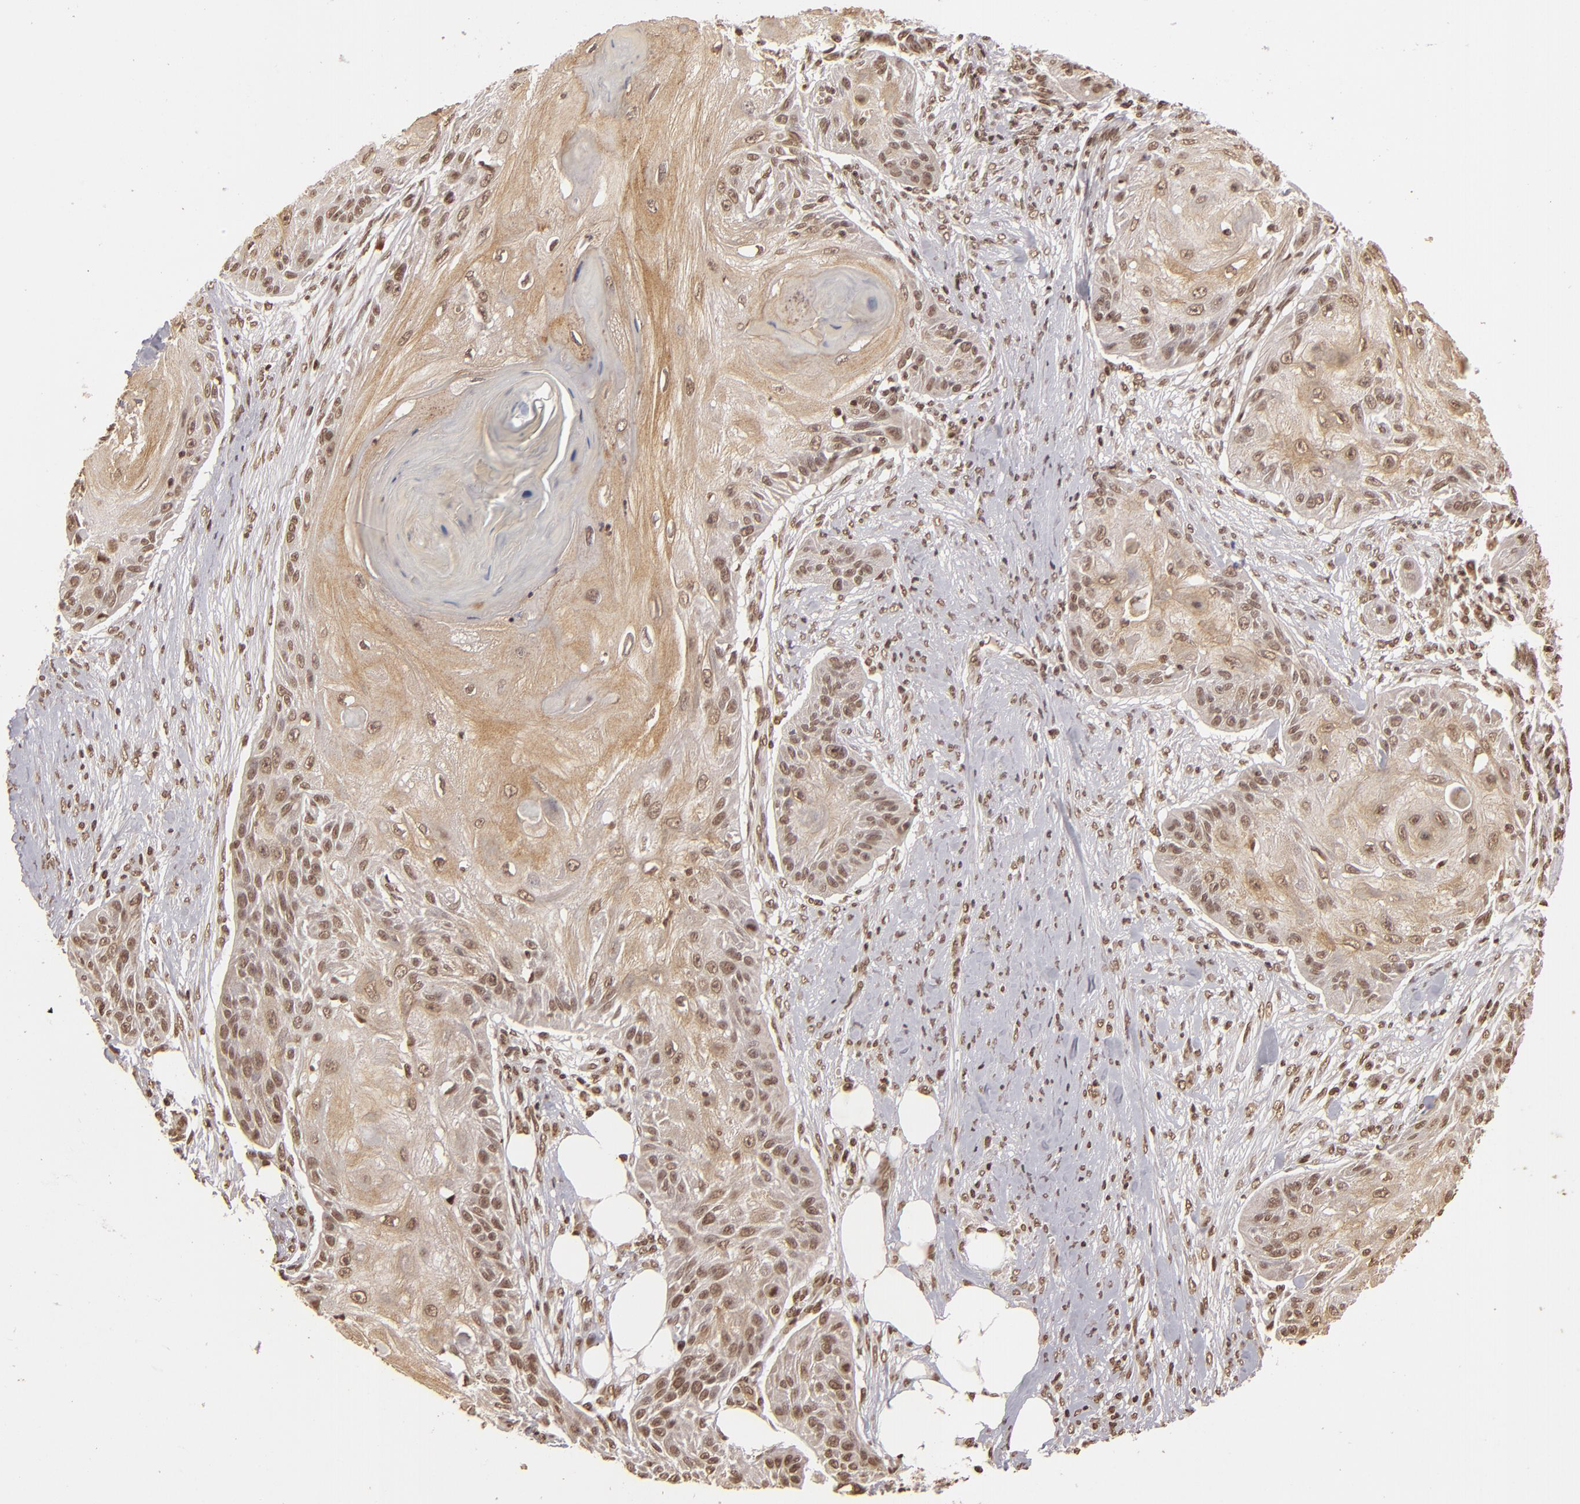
{"staining": {"intensity": "moderate", "quantity": "25%-75%", "location": "nuclear"}, "tissue": "skin cancer", "cell_type": "Tumor cells", "image_type": "cancer", "snomed": [{"axis": "morphology", "description": "Squamous cell carcinoma, NOS"}, {"axis": "topography", "description": "Skin"}], "caption": "This is a photomicrograph of IHC staining of skin cancer (squamous cell carcinoma), which shows moderate staining in the nuclear of tumor cells.", "gene": "CUL3", "patient": {"sex": "female", "age": 88}}